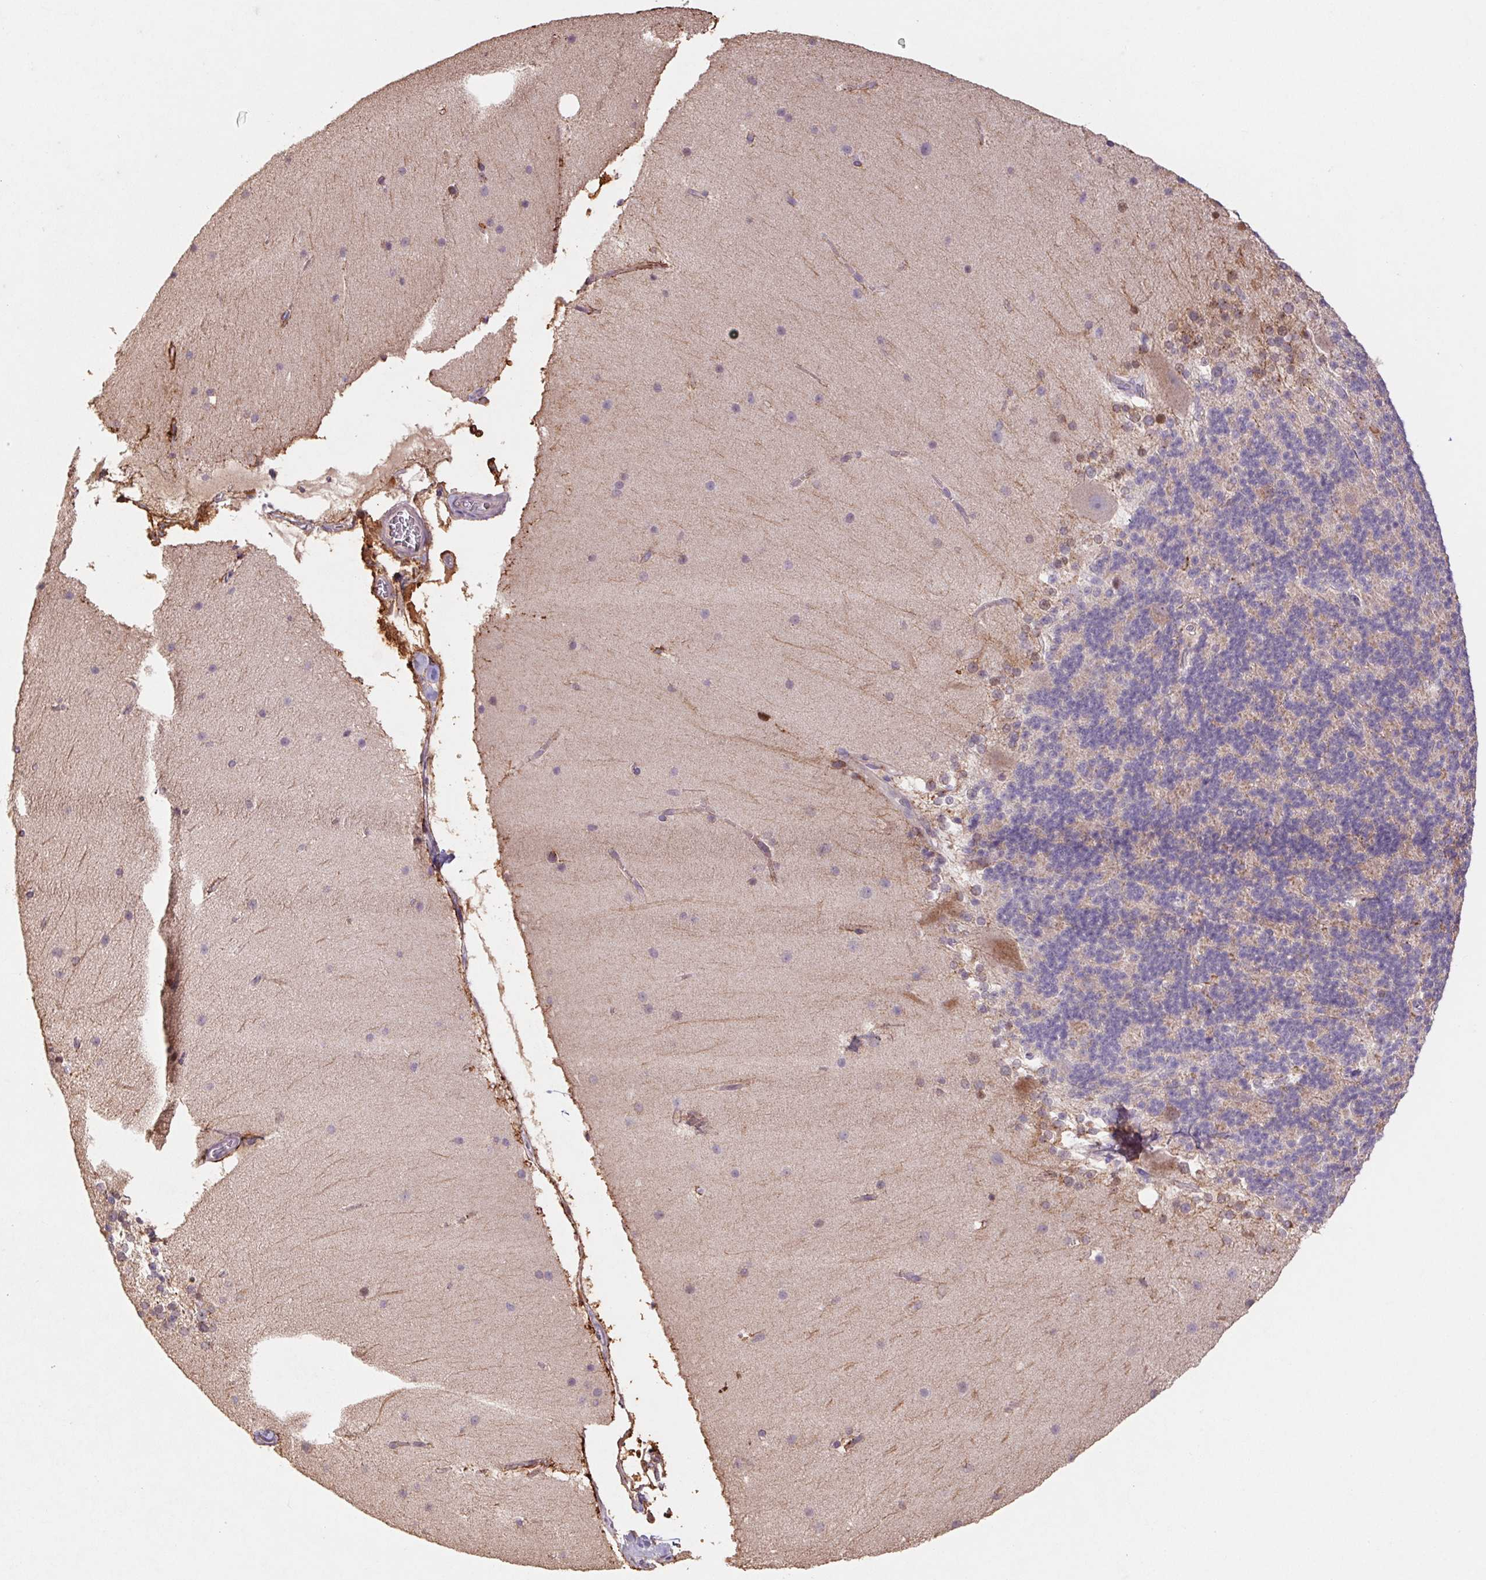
{"staining": {"intensity": "weak", "quantity": "25%-75%", "location": "cytoplasmic/membranous"}, "tissue": "cerebellum", "cell_type": "Cells in granular layer", "image_type": "normal", "snomed": [{"axis": "morphology", "description": "Normal tissue, NOS"}, {"axis": "topography", "description": "Cerebellum"}], "caption": "Immunohistochemistry (DAB) staining of unremarkable human cerebellum exhibits weak cytoplasmic/membranous protein positivity in about 25%-75% of cells in granular layer.", "gene": "GRM2", "patient": {"sex": "female", "age": 19}}